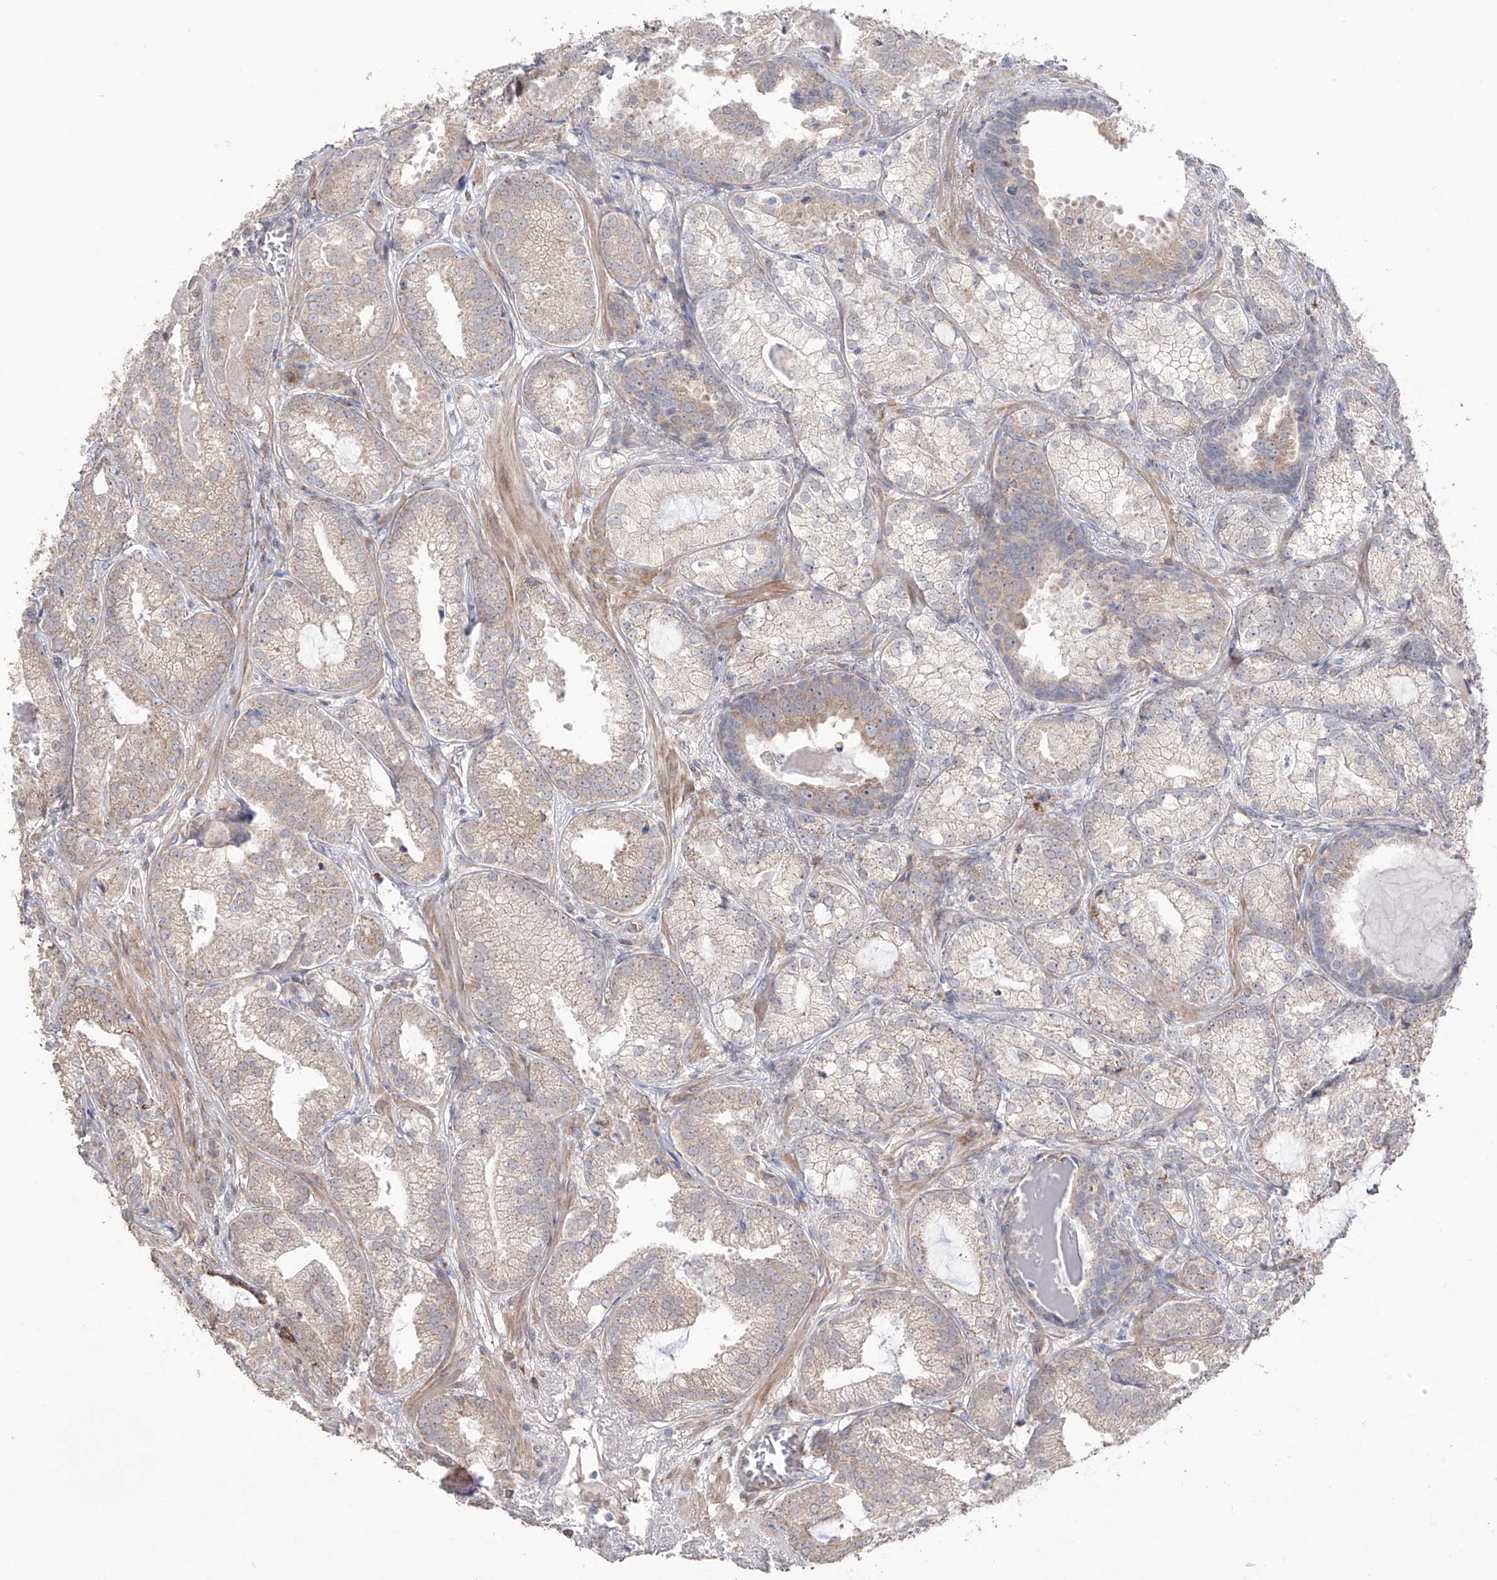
{"staining": {"intensity": "moderate", "quantity": "<25%", "location": "cytoplasmic/membranous"}, "tissue": "prostate cancer", "cell_type": "Tumor cells", "image_type": "cancer", "snomed": [{"axis": "morphology", "description": "Normal morphology"}, {"axis": "morphology", "description": "Adenocarcinoma, Low grade"}, {"axis": "topography", "description": "Prostate"}], "caption": "The image shows staining of prostate cancer (adenocarcinoma (low-grade)), revealing moderate cytoplasmic/membranous protein staining (brown color) within tumor cells.", "gene": "YKT6", "patient": {"sex": "male", "age": 72}}